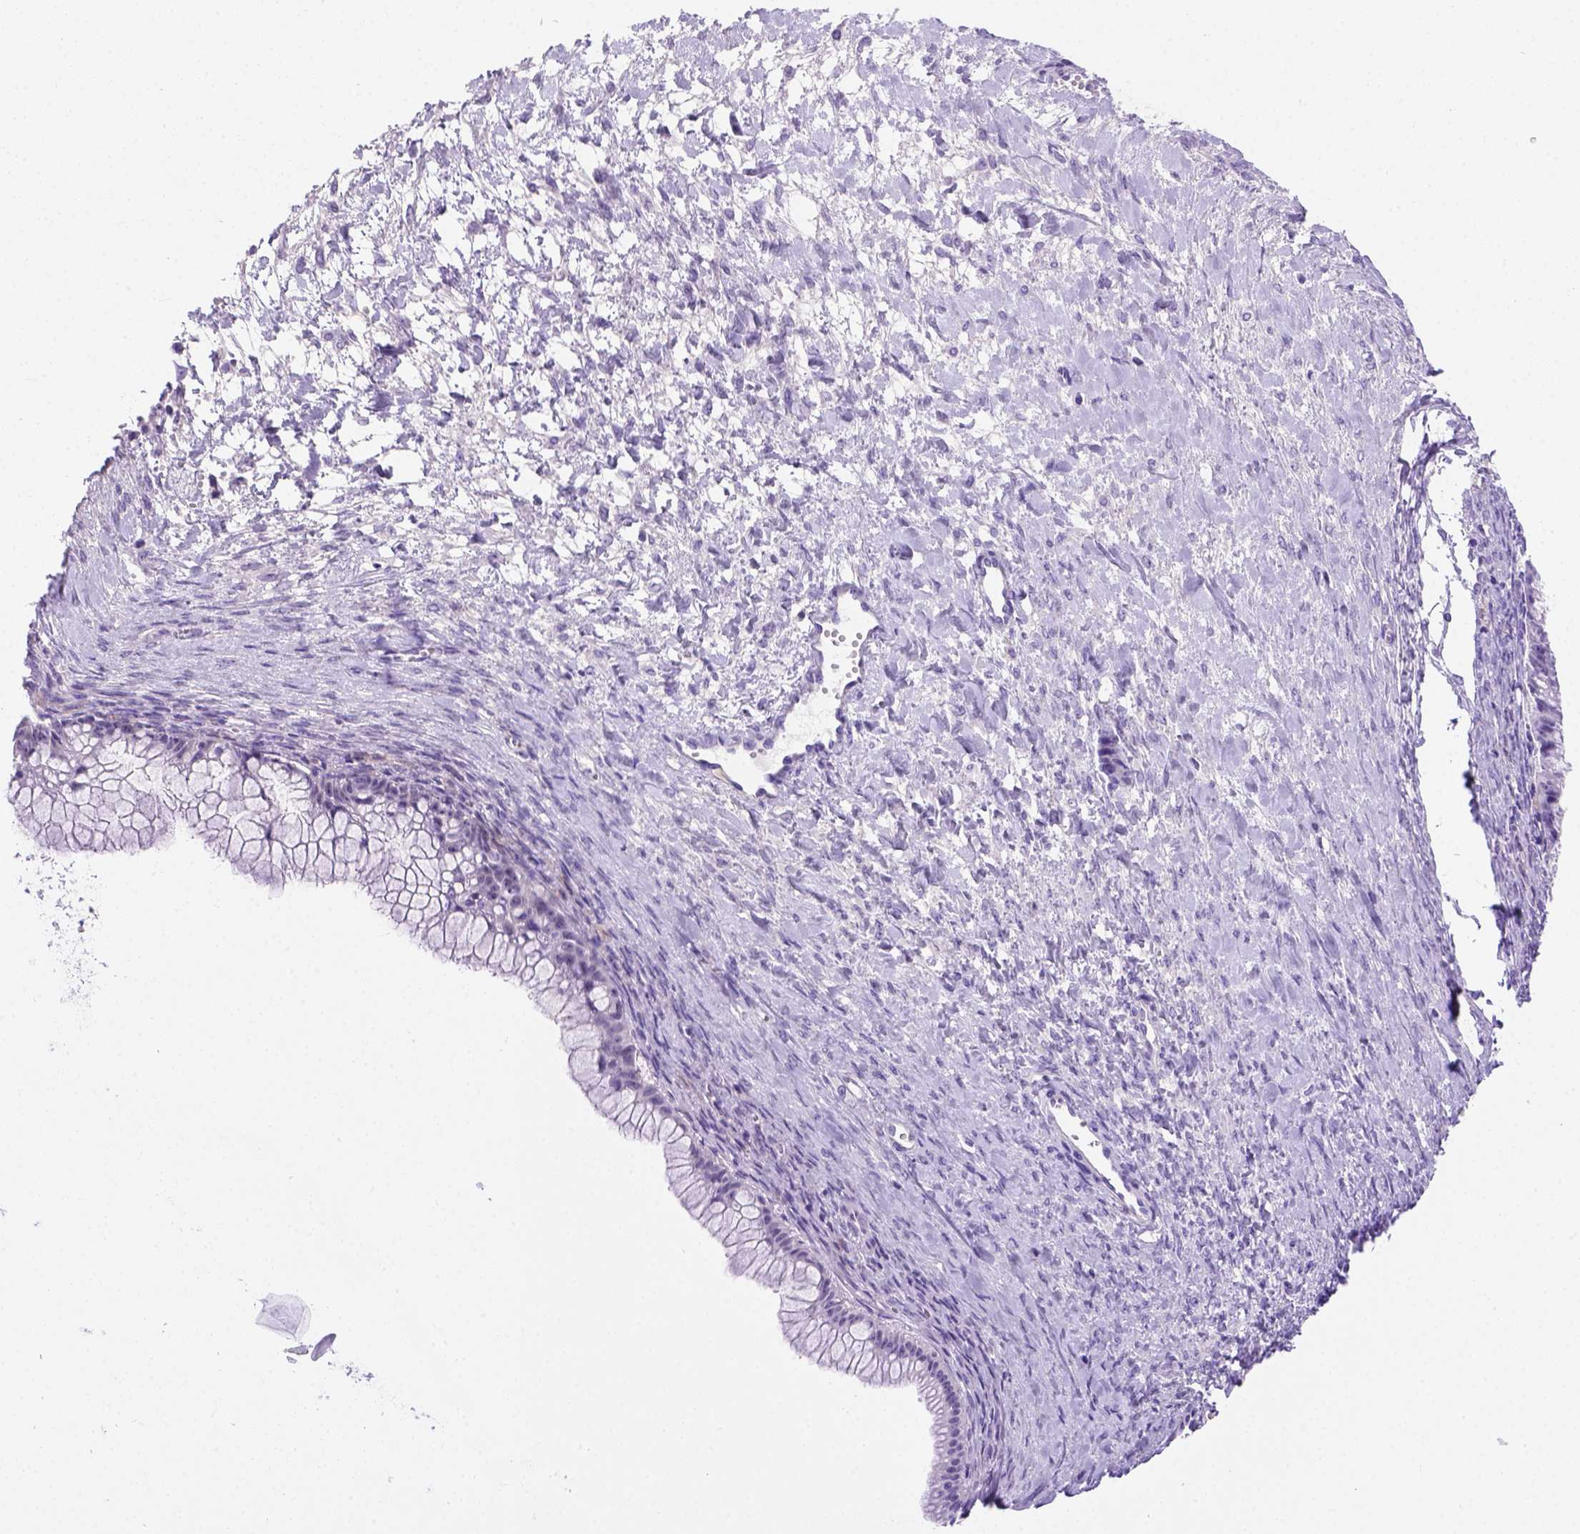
{"staining": {"intensity": "negative", "quantity": "none", "location": "none"}, "tissue": "ovarian cancer", "cell_type": "Tumor cells", "image_type": "cancer", "snomed": [{"axis": "morphology", "description": "Cystadenocarcinoma, mucinous, NOS"}, {"axis": "topography", "description": "Ovary"}], "caption": "Tumor cells show no significant protein staining in mucinous cystadenocarcinoma (ovarian).", "gene": "FAM81B", "patient": {"sex": "female", "age": 41}}